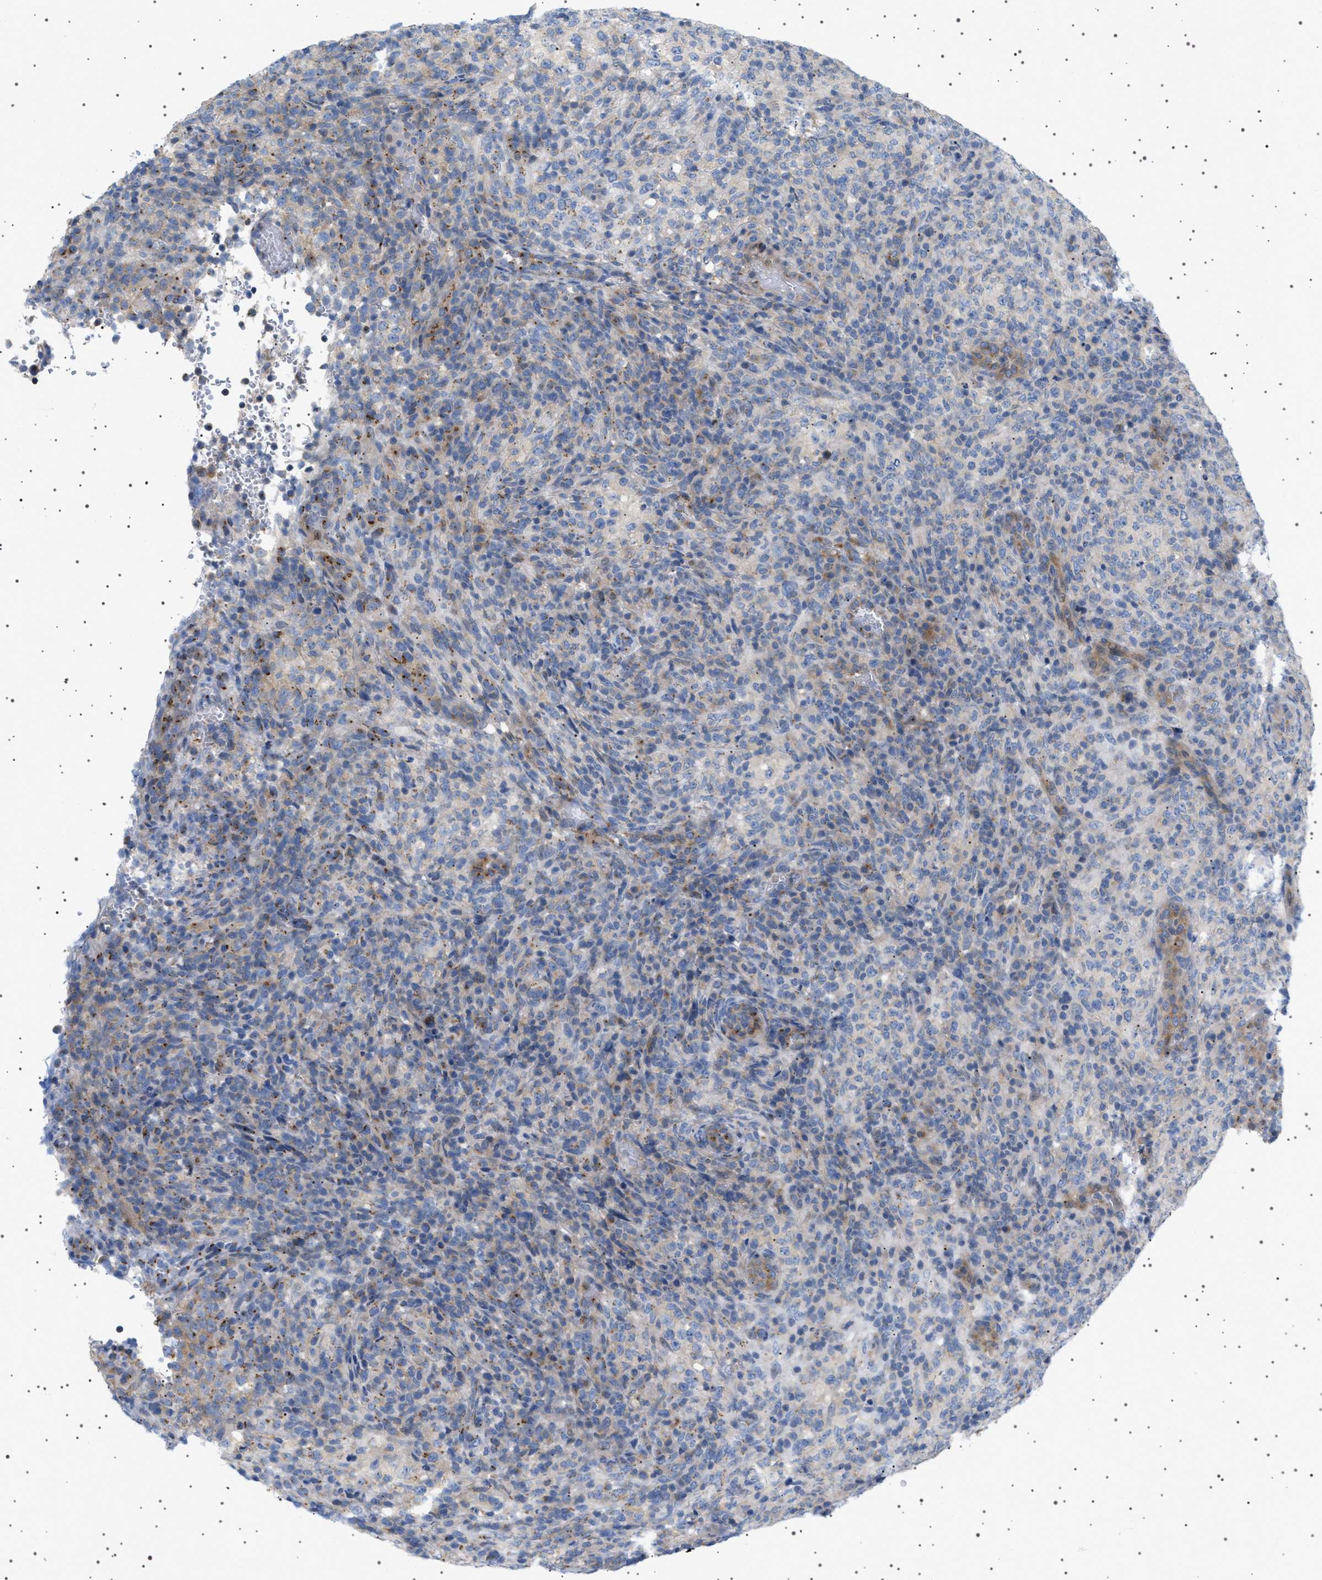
{"staining": {"intensity": "moderate", "quantity": "<25%", "location": "cytoplasmic/membranous"}, "tissue": "lymphoma", "cell_type": "Tumor cells", "image_type": "cancer", "snomed": [{"axis": "morphology", "description": "Malignant lymphoma, non-Hodgkin's type, High grade"}, {"axis": "topography", "description": "Lymph node"}], "caption": "Immunohistochemistry (IHC) image of neoplastic tissue: malignant lymphoma, non-Hodgkin's type (high-grade) stained using immunohistochemistry (IHC) reveals low levels of moderate protein expression localized specifically in the cytoplasmic/membranous of tumor cells, appearing as a cytoplasmic/membranous brown color.", "gene": "ADCY10", "patient": {"sex": "female", "age": 76}}